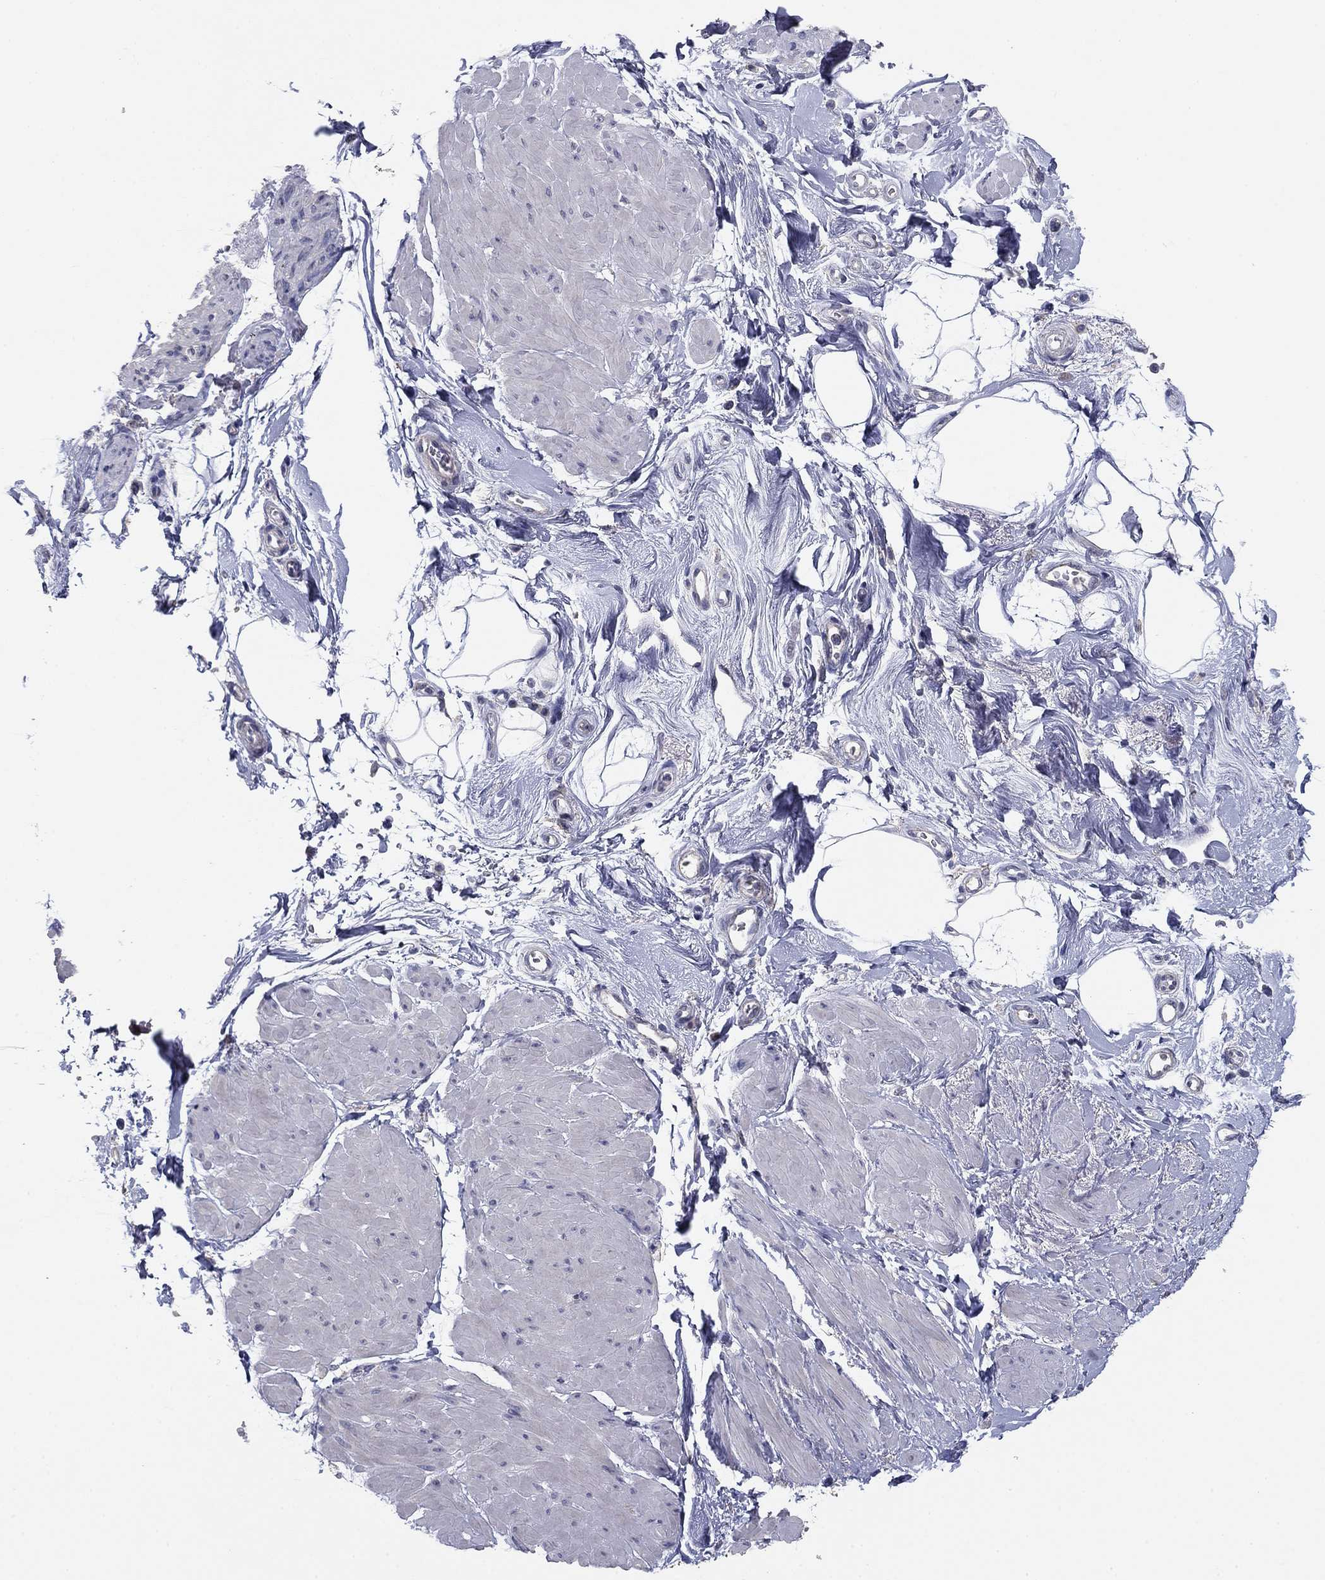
{"staining": {"intensity": "negative", "quantity": "none", "location": "none"}, "tissue": "smooth muscle", "cell_type": "Smooth muscle cells", "image_type": "normal", "snomed": [{"axis": "morphology", "description": "Normal tissue, NOS"}, {"axis": "topography", "description": "Adipose tissue"}, {"axis": "topography", "description": "Smooth muscle"}, {"axis": "topography", "description": "Peripheral nerve tissue"}], "caption": "Smooth muscle stained for a protein using immunohistochemistry (IHC) displays no positivity smooth muscle cells.", "gene": "SEPTIN3", "patient": {"sex": "male", "age": 83}}